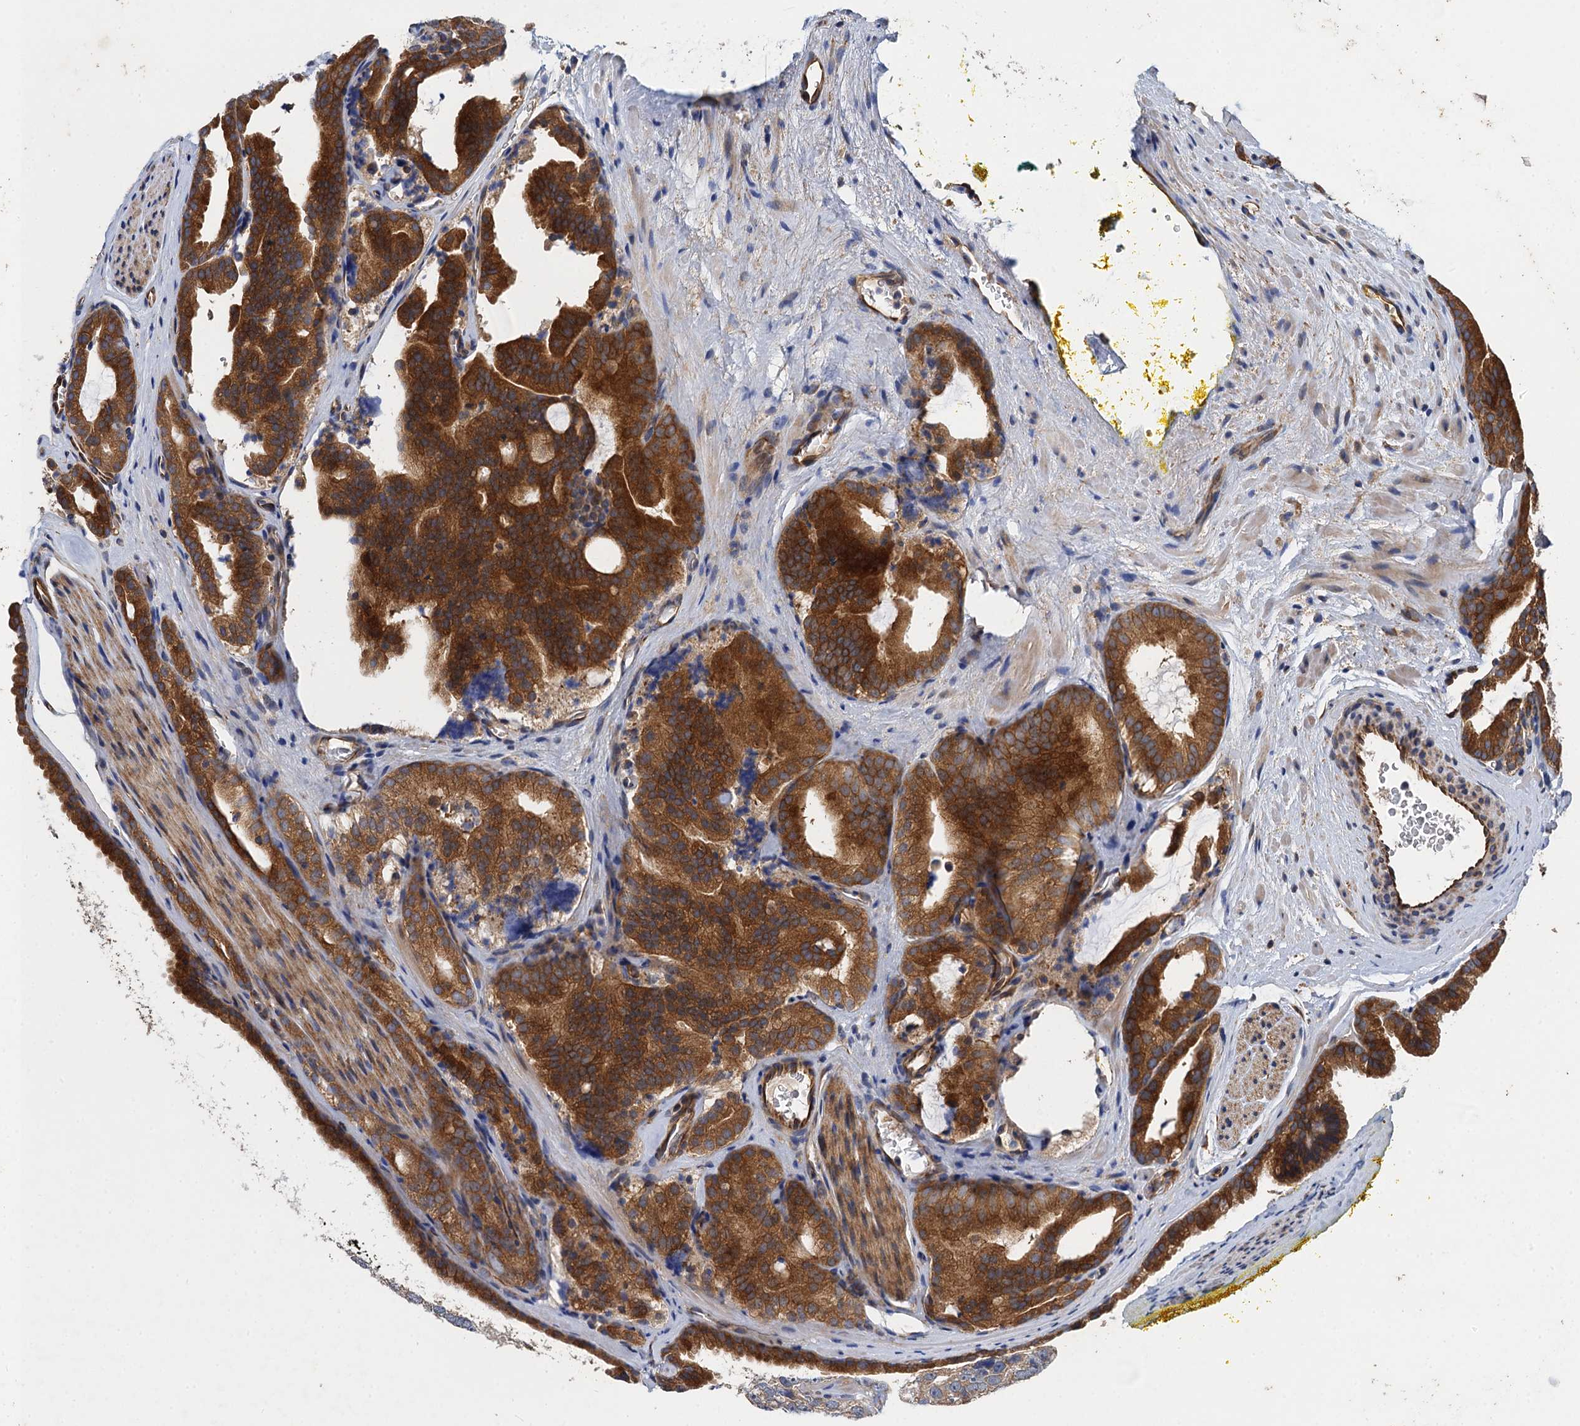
{"staining": {"intensity": "strong", "quantity": ">75%", "location": "cytoplasmic/membranous"}, "tissue": "prostate cancer", "cell_type": "Tumor cells", "image_type": "cancer", "snomed": [{"axis": "morphology", "description": "Adenocarcinoma, High grade"}, {"axis": "topography", "description": "Prostate"}], "caption": "Immunohistochemistry histopathology image of human prostate adenocarcinoma (high-grade) stained for a protein (brown), which demonstrates high levels of strong cytoplasmic/membranous expression in about >75% of tumor cells.", "gene": "PJA2", "patient": {"sex": "male", "age": 57}}